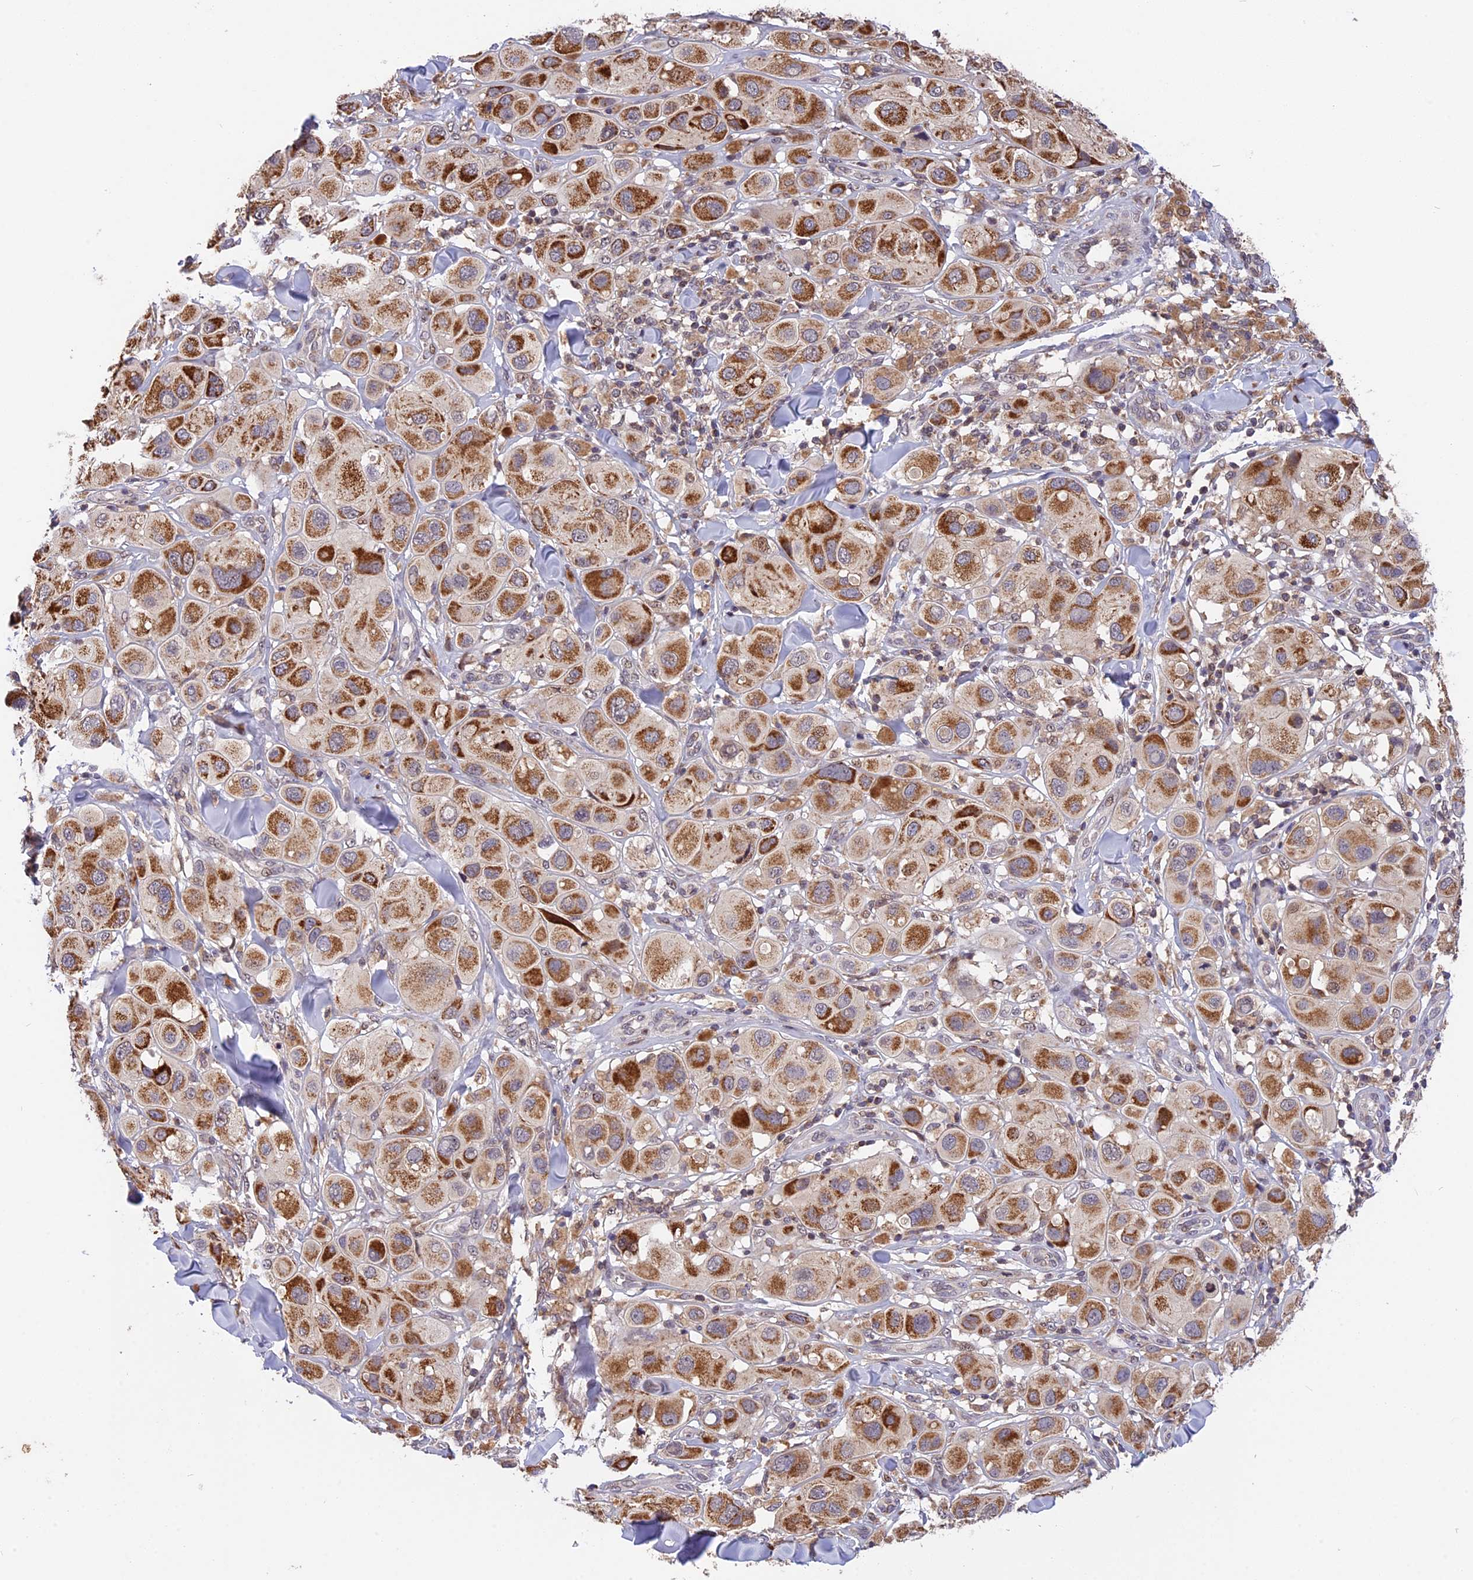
{"staining": {"intensity": "moderate", "quantity": ">75%", "location": "cytoplasmic/membranous"}, "tissue": "melanoma", "cell_type": "Tumor cells", "image_type": "cancer", "snomed": [{"axis": "morphology", "description": "Malignant melanoma, Metastatic site"}, {"axis": "topography", "description": "Skin"}], "caption": "Human melanoma stained with a brown dye reveals moderate cytoplasmic/membranous positive expression in about >75% of tumor cells.", "gene": "RERGL", "patient": {"sex": "male", "age": 41}}